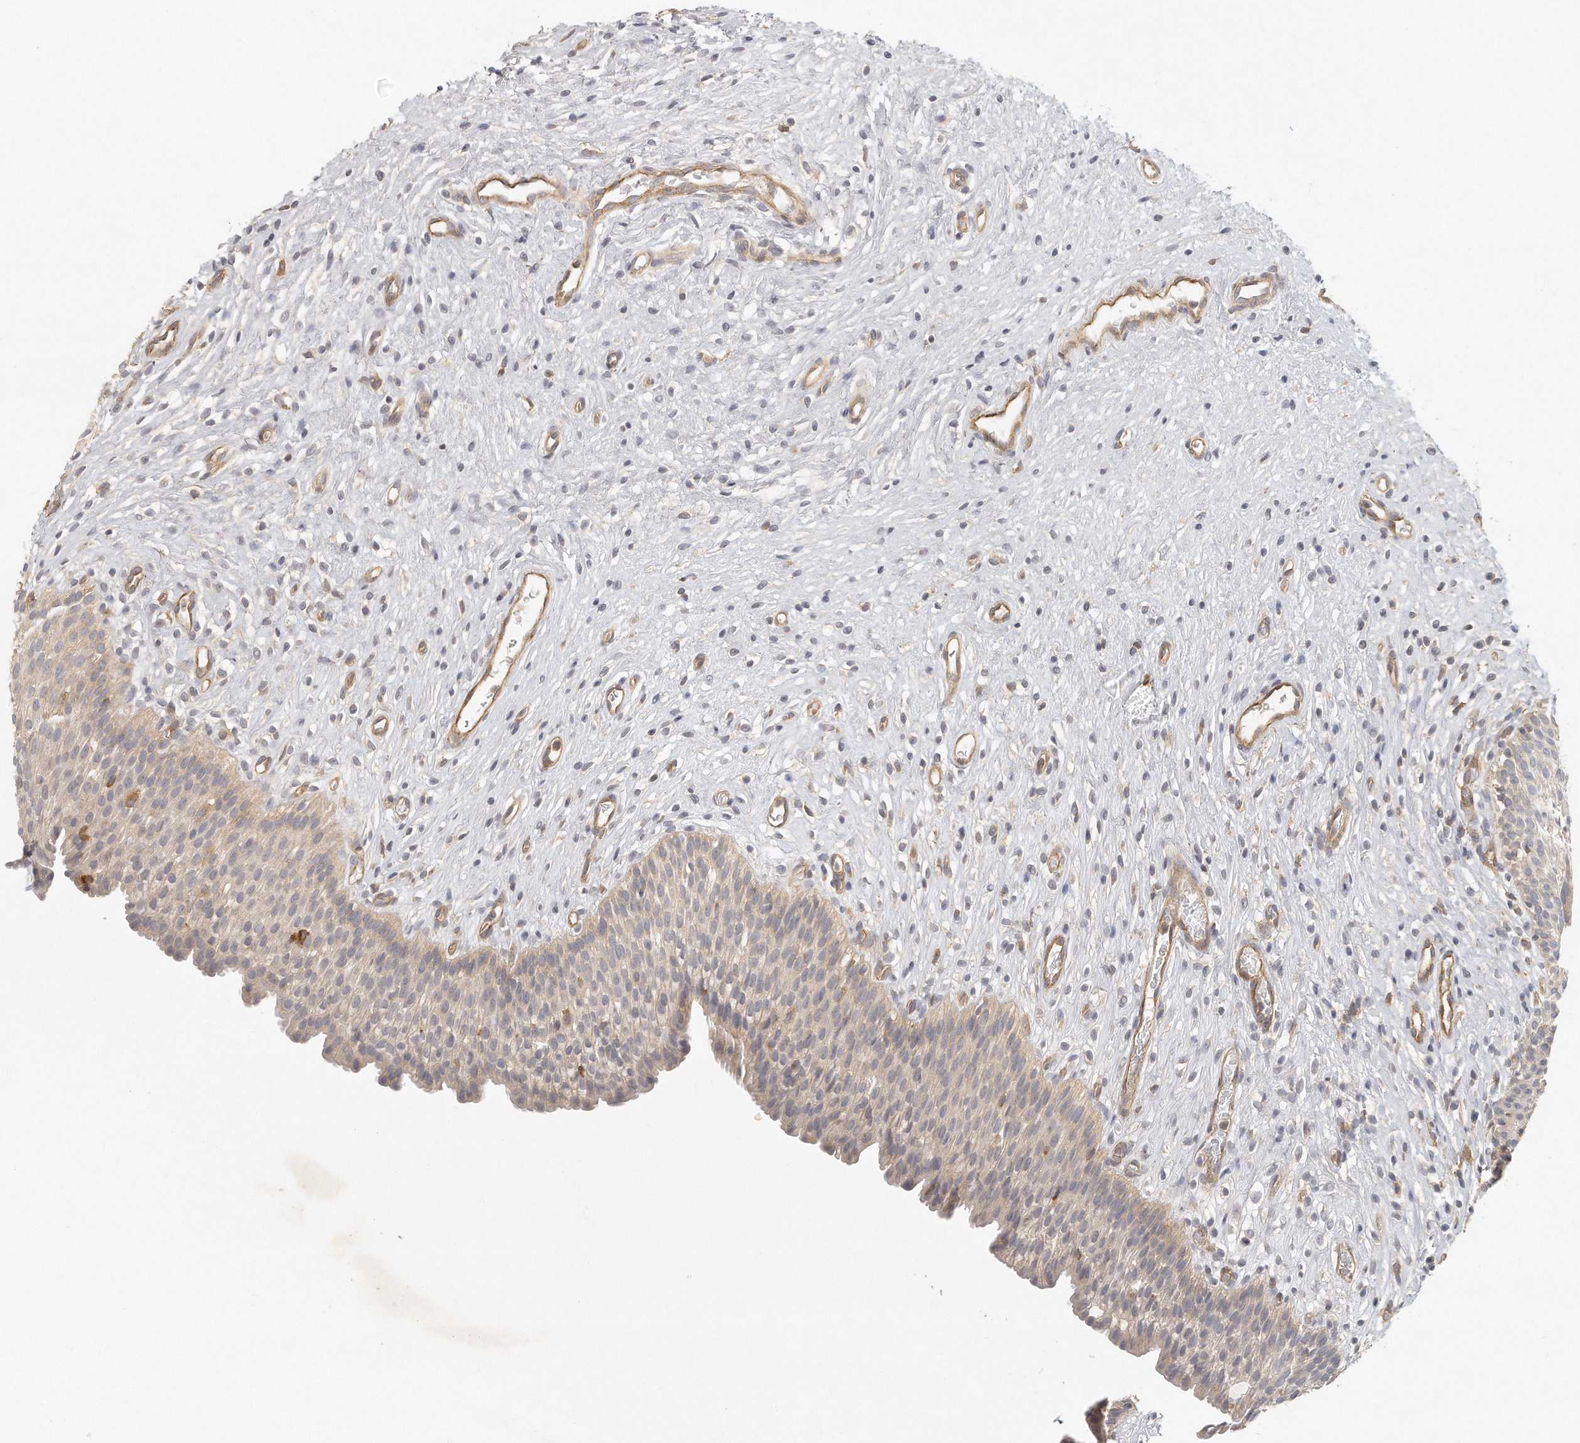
{"staining": {"intensity": "weak", "quantity": "25%-75%", "location": "cytoplasmic/membranous"}, "tissue": "urinary bladder", "cell_type": "Urothelial cells", "image_type": "normal", "snomed": [{"axis": "morphology", "description": "Normal tissue, NOS"}, {"axis": "topography", "description": "Urinary bladder"}], "caption": "Immunohistochemical staining of benign human urinary bladder exhibits weak cytoplasmic/membranous protein positivity in approximately 25%-75% of urothelial cells. (brown staining indicates protein expression, while blue staining denotes nuclei).", "gene": "MTERF4", "patient": {"sex": "male", "age": 1}}